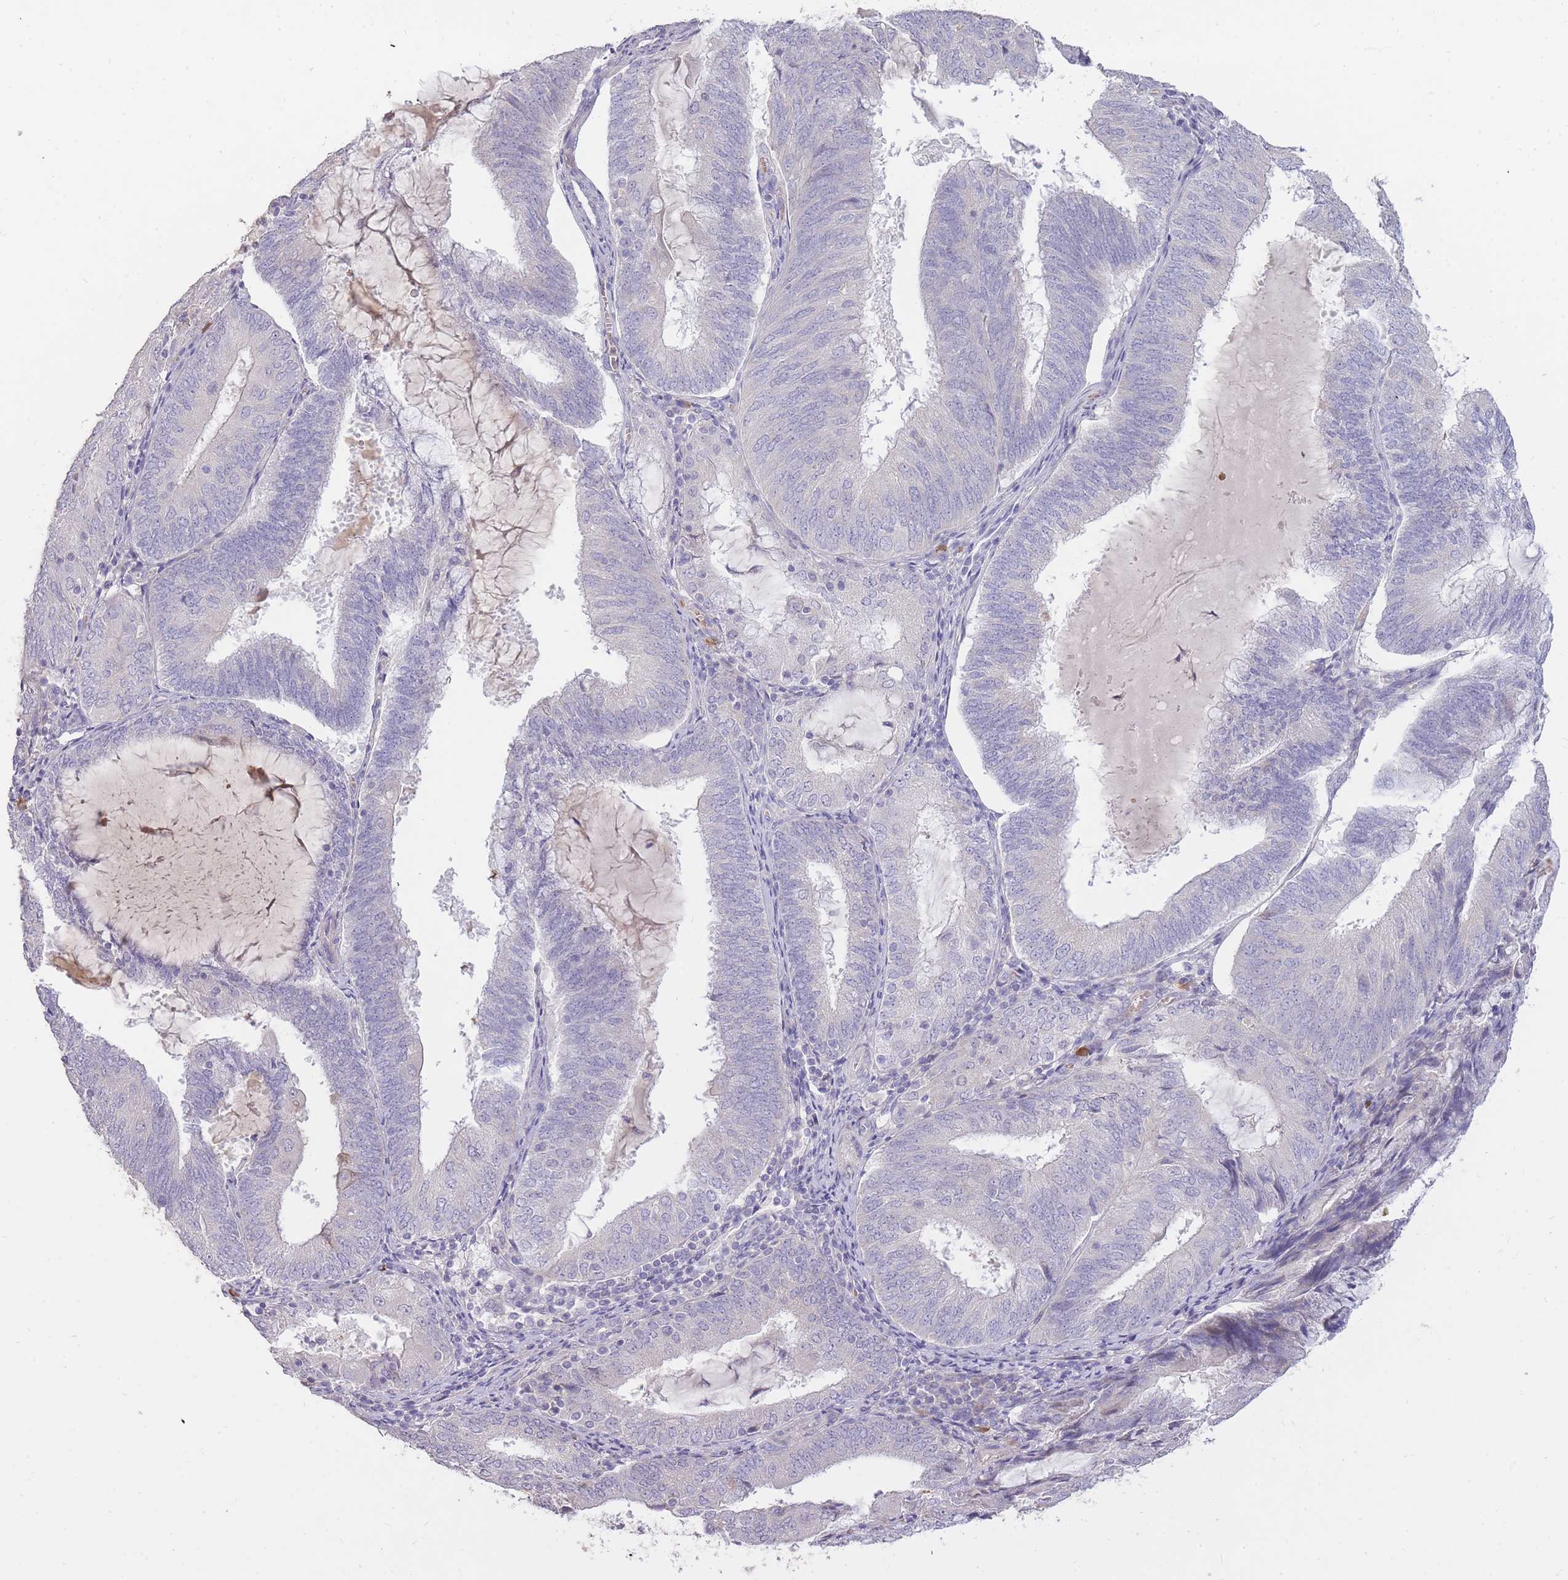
{"staining": {"intensity": "negative", "quantity": "none", "location": "none"}, "tissue": "endometrial cancer", "cell_type": "Tumor cells", "image_type": "cancer", "snomed": [{"axis": "morphology", "description": "Adenocarcinoma, NOS"}, {"axis": "topography", "description": "Endometrium"}], "caption": "Protein analysis of endometrial cancer (adenocarcinoma) displays no significant positivity in tumor cells.", "gene": "FRG2C", "patient": {"sex": "female", "age": 81}}